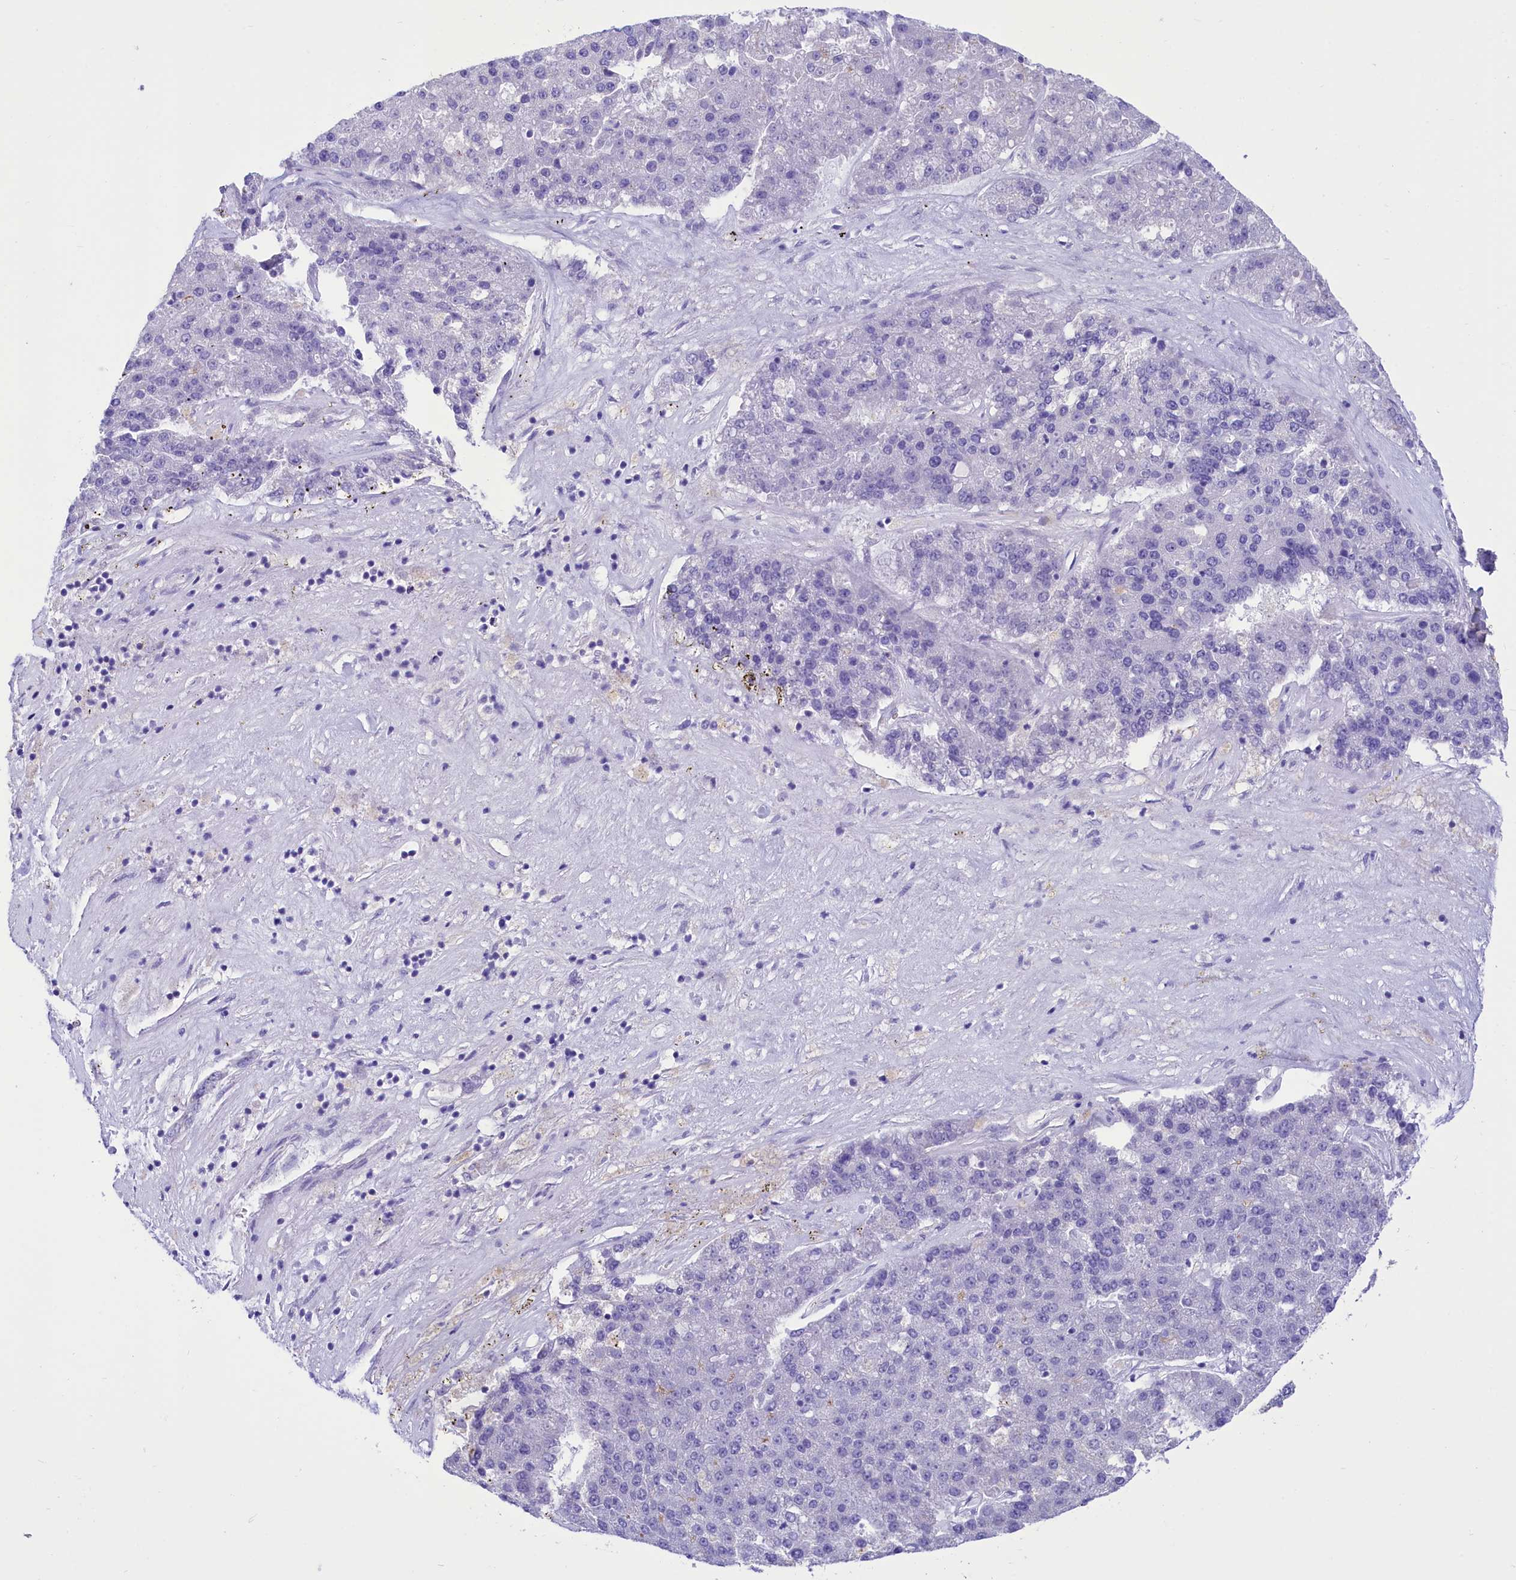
{"staining": {"intensity": "negative", "quantity": "none", "location": "none"}, "tissue": "pancreatic cancer", "cell_type": "Tumor cells", "image_type": "cancer", "snomed": [{"axis": "morphology", "description": "Adenocarcinoma, NOS"}, {"axis": "topography", "description": "Pancreas"}], "caption": "There is no significant expression in tumor cells of adenocarcinoma (pancreatic).", "gene": "TTC36", "patient": {"sex": "male", "age": 50}}